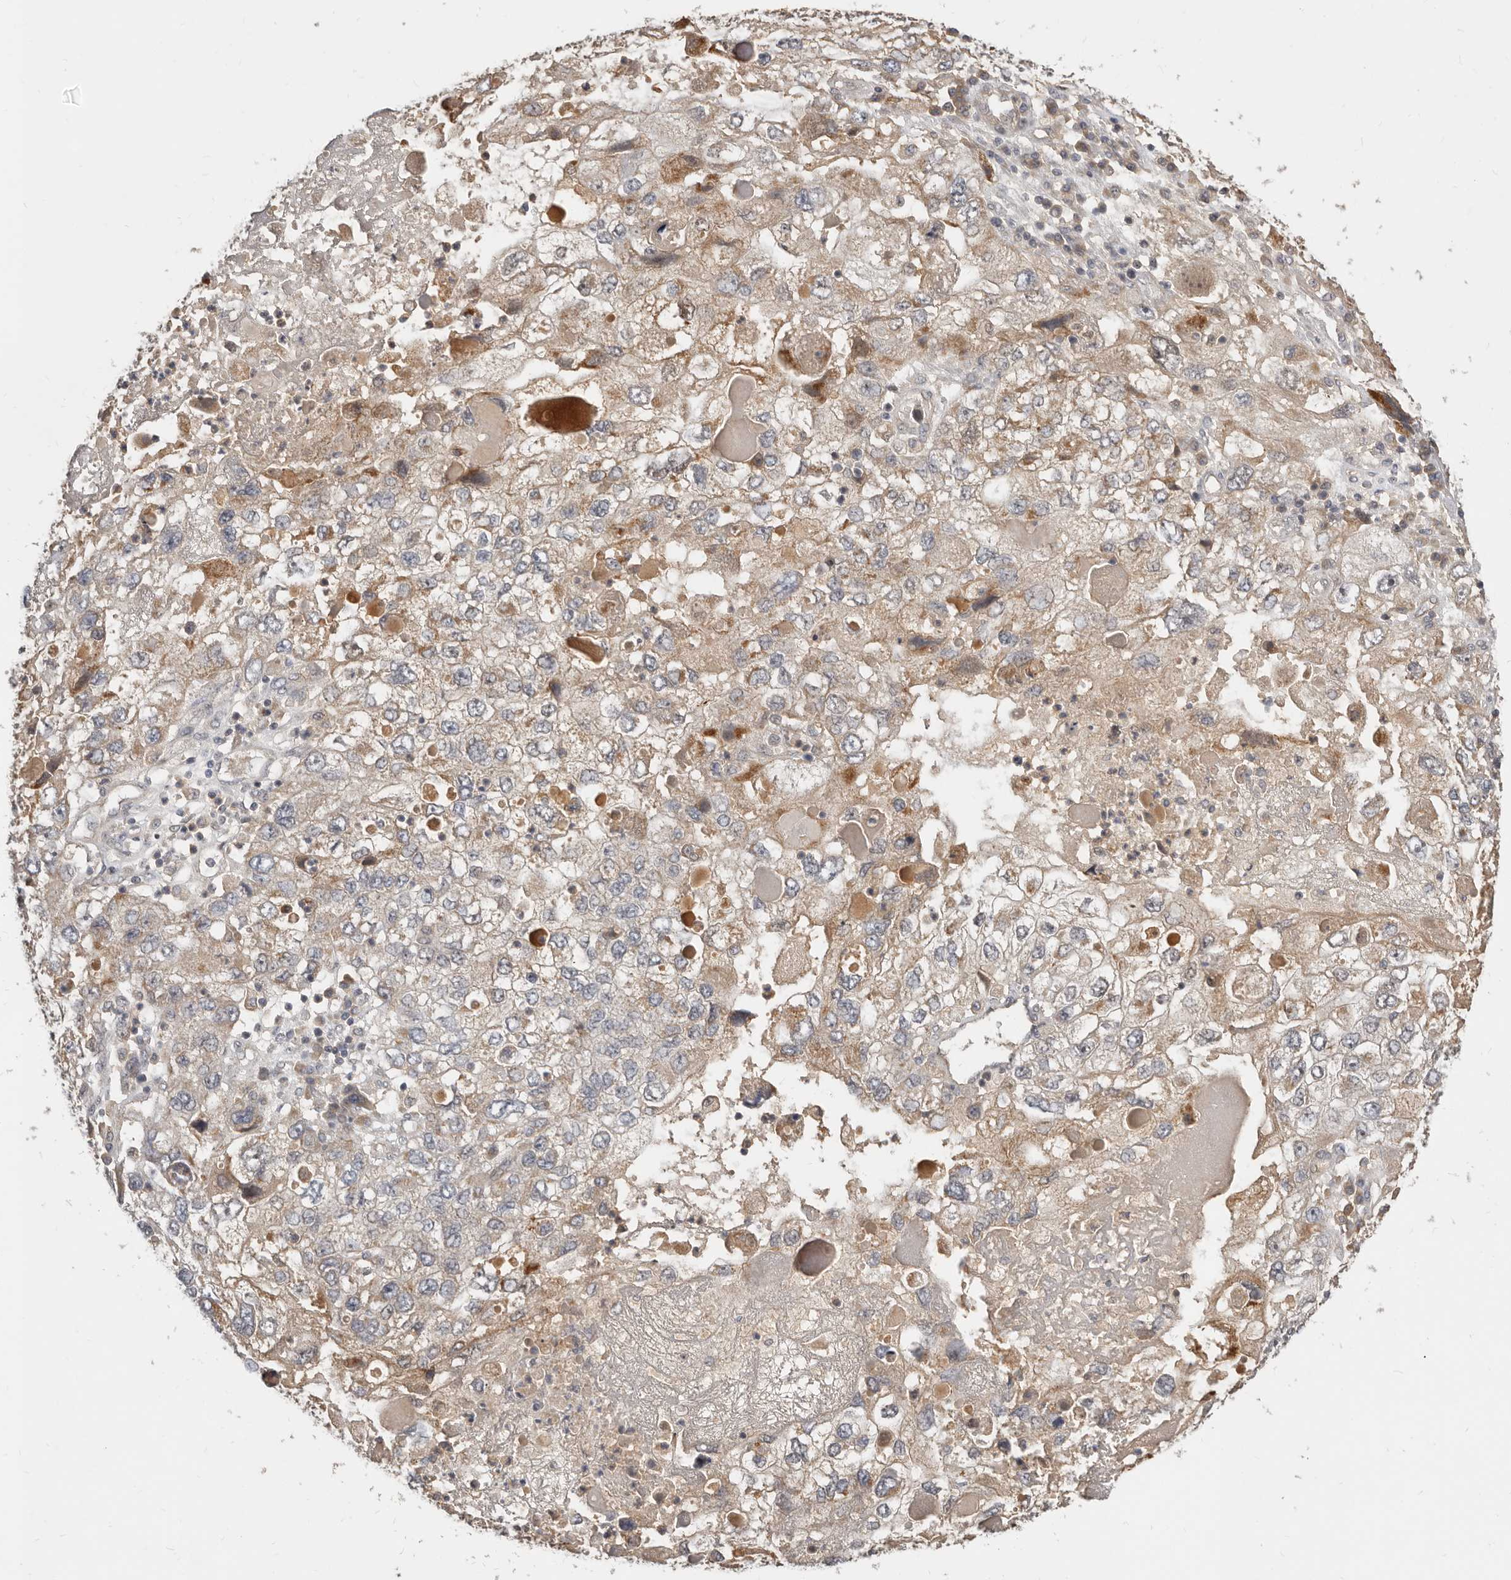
{"staining": {"intensity": "moderate", "quantity": ">75%", "location": "cytoplasmic/membranous"}, "tissue": "endometrial cancer", "cell_type": "Tumor cells", "image_type": "cancer", "snomed": [{"axis": "morphology", "description": "Adenocarcinoma, NOS"}, {"axis": "topography", "description": "Endometrium"}], "caption": "About >75% of tumor cells in endometrial cancer (adenocarcinoma) reveal moderate cytoplasmic/membranous protein expression as visualized by brown immunohistochemical staining.", "gene": "MICALL2", "patient": {"sex": "female", "age": 49}}